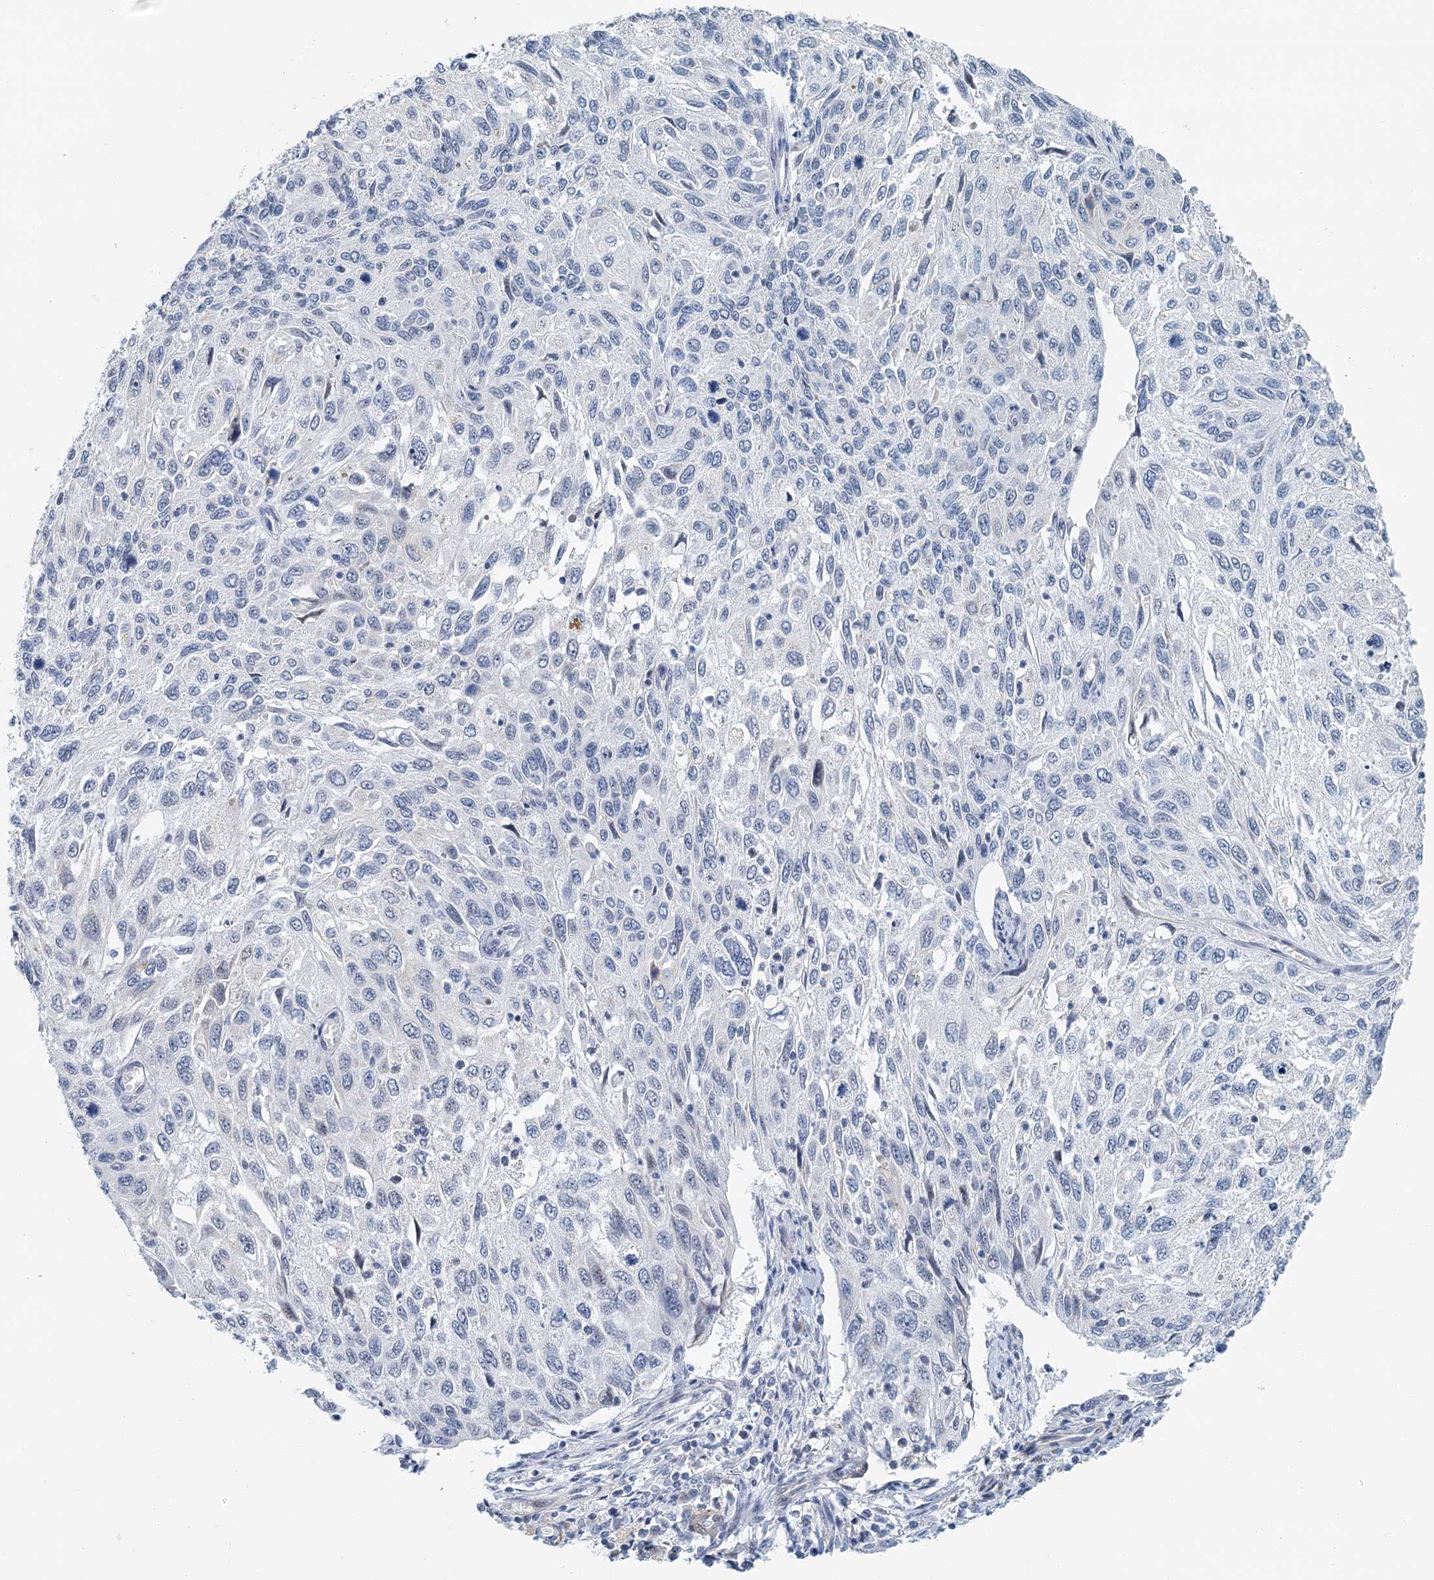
{"staining": {"intensity": "negative", "quantity": "none", "location": "none"}, "tissue": "cervical cancer", "cell_type": "Tumor cells", "image_type": "cancer", "snomed": [{"axis": "morphology", "description": "Squamous cell carcinoma, NOS"}, {"axis": "topography", "description": "Cervix"}], "caption": "An image of cervical squamous cell carcinoma stained for a protein reveals no brown staining in tumor cells.", "gene": "ZNF527", "patient": {"sex": "female", "age": 70}}